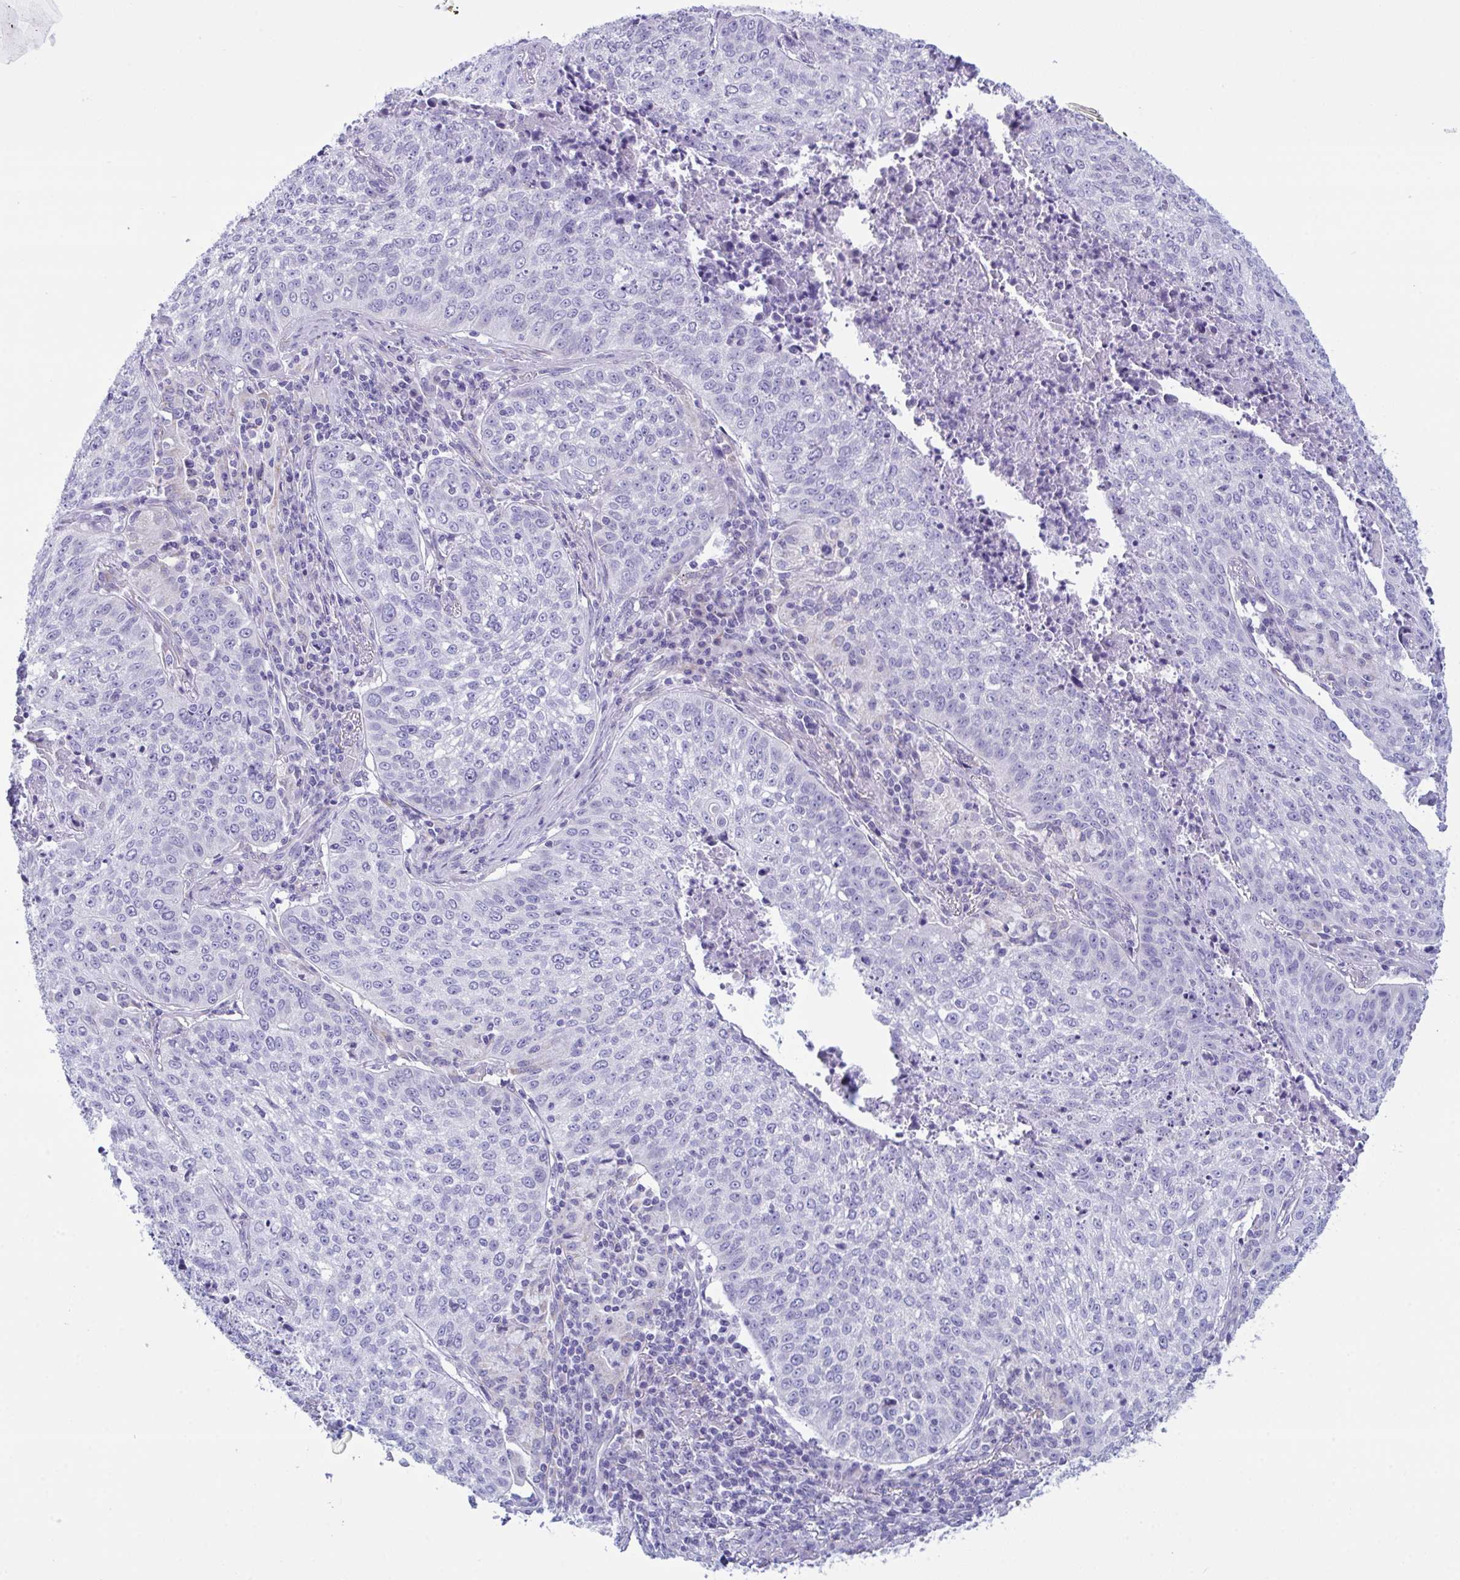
{"staining": {"intensity": "negative", "quantity": "none", "location": "none"}, "tissue": "lung cancer", "cell_type": "Tumor cells", "image_type": "cancer", "snomed": [{"axis": "morphology", "description": "Squamous cell carcinoma, NOS"}, {"axis": "topography", "description": "Lung"}], "caption": "IHC of lung cancer reveals no expression in tumor cells. (DAB immunohistochemistry (IHC), high magnification).", "gene": "BBS1", "patient": {"sex": "male", "age": 63}}